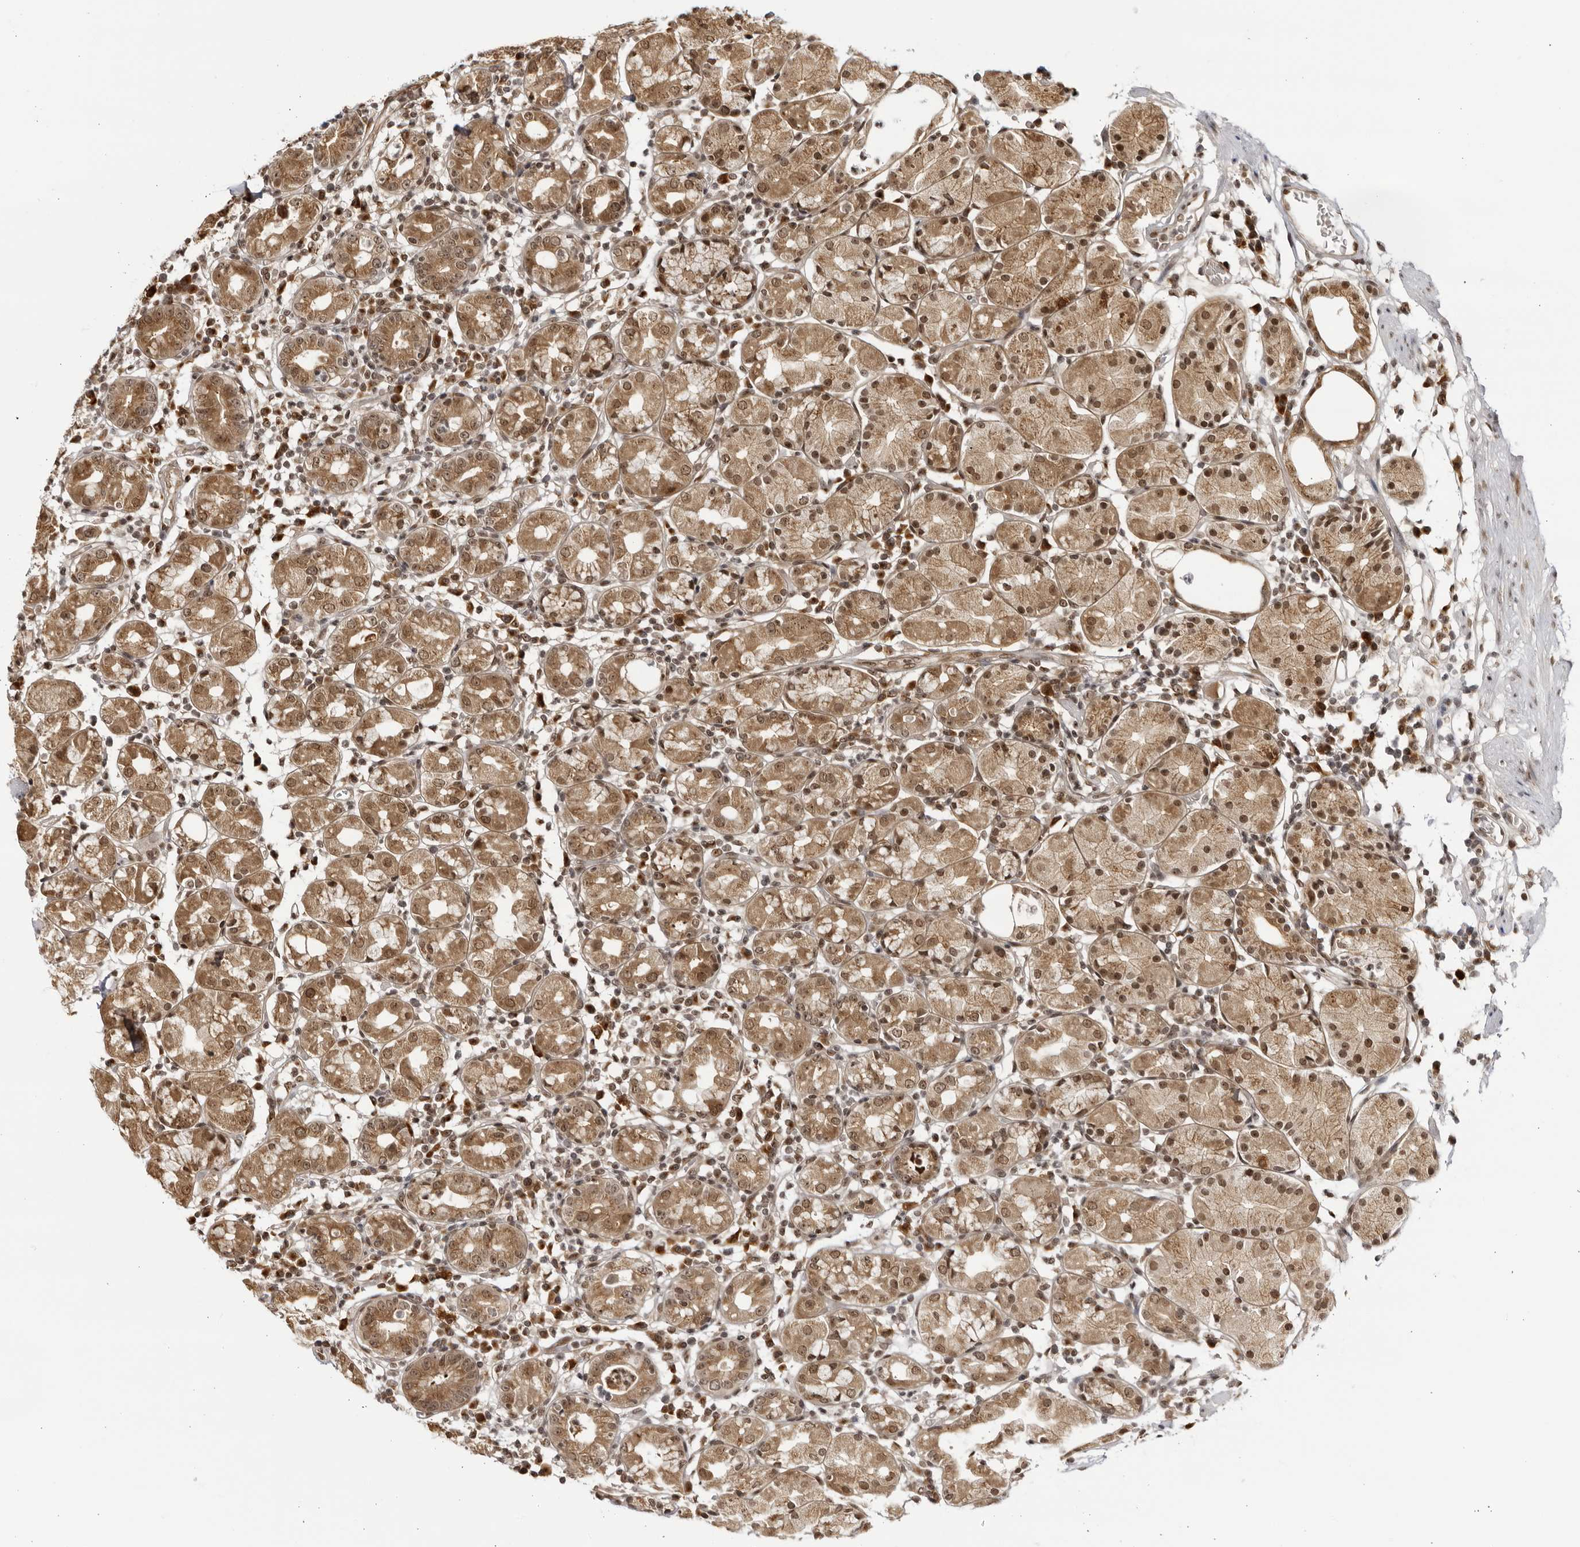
{"staining": {"intensity": "moderate", "quantity": ">75%", "location": "cytoplasmic/membranous,nuclear"}, "tissue": "stomach", "cell_type": "Glandular cells", "image_type": "normal", "snomed": [{"axis": "morphology", "description": "Normal tissue, NOS"}, {"axis": "topography", "description": "Stomach"}, {"axis": "topography", "description": "Stomach, lower"}], "caption": "DAB (3,3'-diaminobenzidine) immunohistochemical staining of normal human stomach shows moderate cytoplasmic/membranous,nuclear protein staining in approximately >75% of glandular cells. Ihc stains the protein of interest in brown and the nuclei are stained blue.", "gene": "RASGEF1C", "patient": {"sex": "female", "age": 75}}